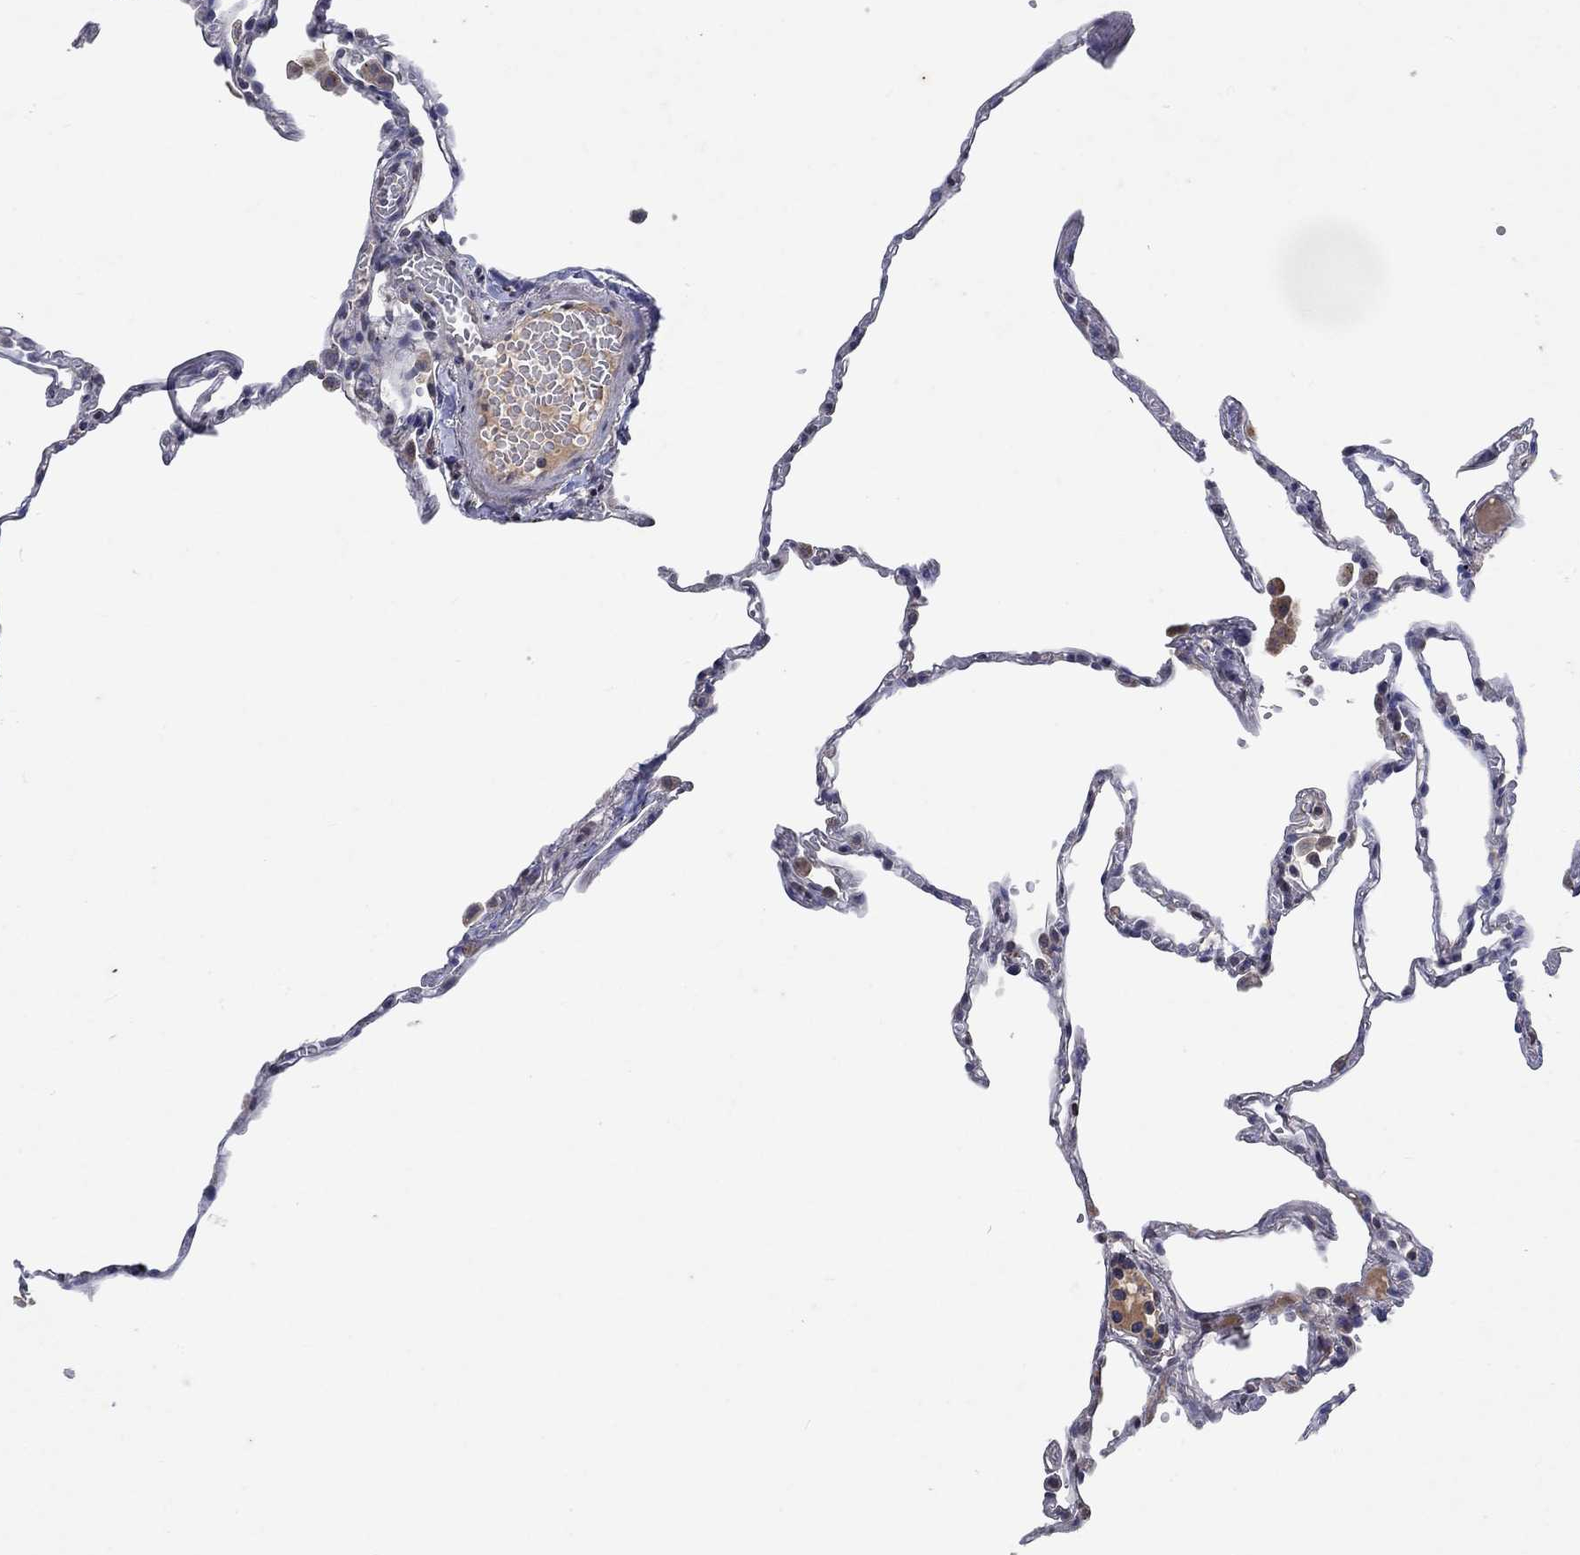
{"staining": {"intensity": "negative", "quantity": "none", "location": "none"}, "tissue": "lung", "cell_type": "Alveolar cells", "image_type": "normal", "snomed": [{"axis": "morphology", "description": "Normal tissue, NOS"}, {"axis": "topography", "description": "Lung"}], "caption": "Immunohistochemical staining of normal human lung displays no significant positivity in alveolar cells. Brightfield microscopy of IHC stained with DAB (3,3'-diaminobenzidine) (brown) and hematoxylin (blue), captured at high magnification.", "gene": "TMEM169", "patient": {"sex": "male", "age": 78}}